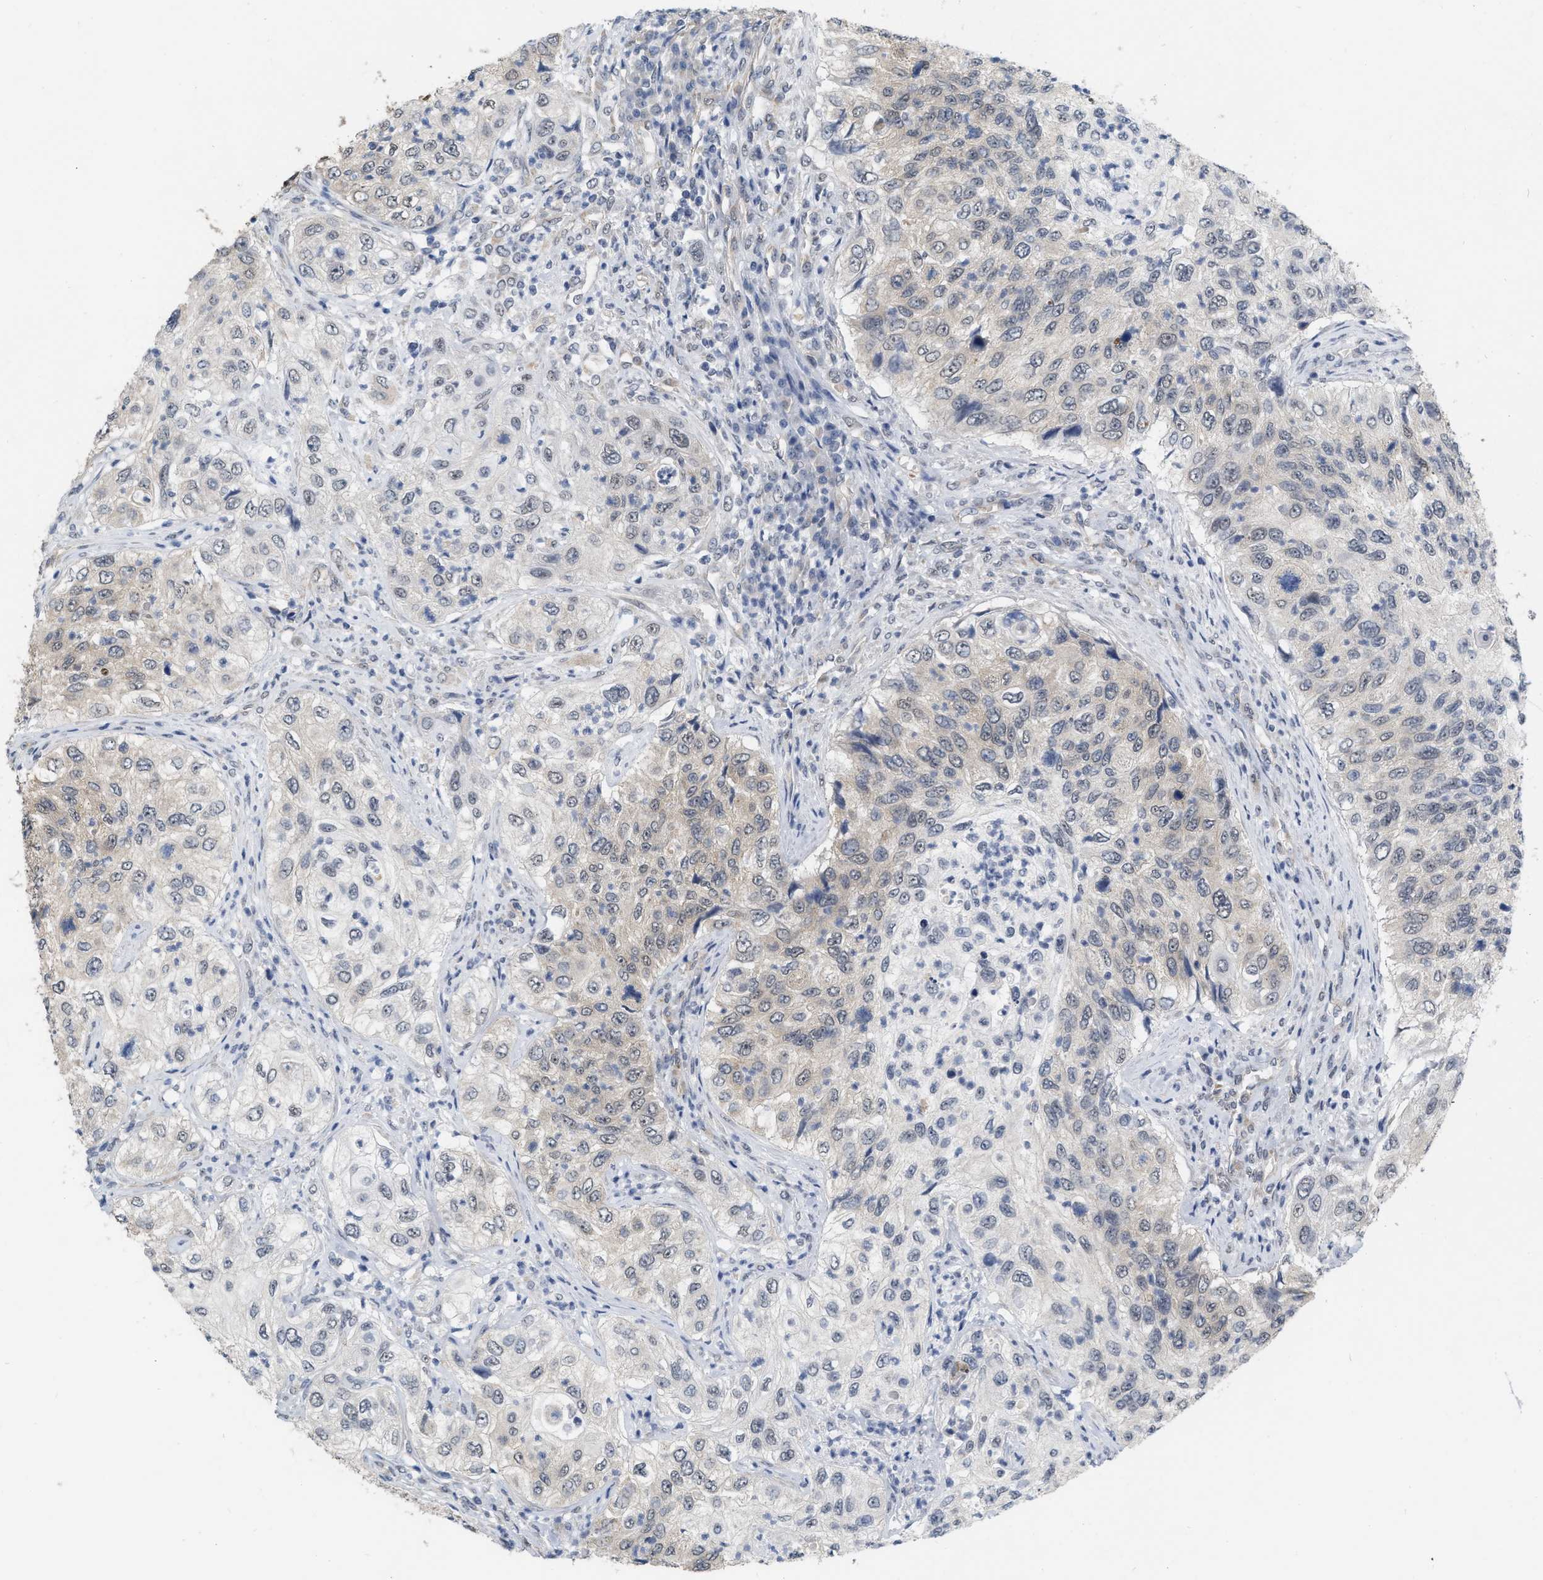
{"staining": {"intensity": "weak", "quantity": "<25%", "location": "cytoplasmic/membranous"}, "tissue": "urothelial cancer", "cell_type": "Tumor cells", "image_type": "cancer", "snomed": [{"axis": "morphology", "description": "Urothelial carcinoma, High grade"}, {"axis": "topography", "description": "Urinary bladder"}], "caption": "Tumor cells are negative for protein expression in human urothelial cancer. Nuclei are stained in blue.", "gene": "RUVBL1", "patient": {"sex": "female", "age": 60}}